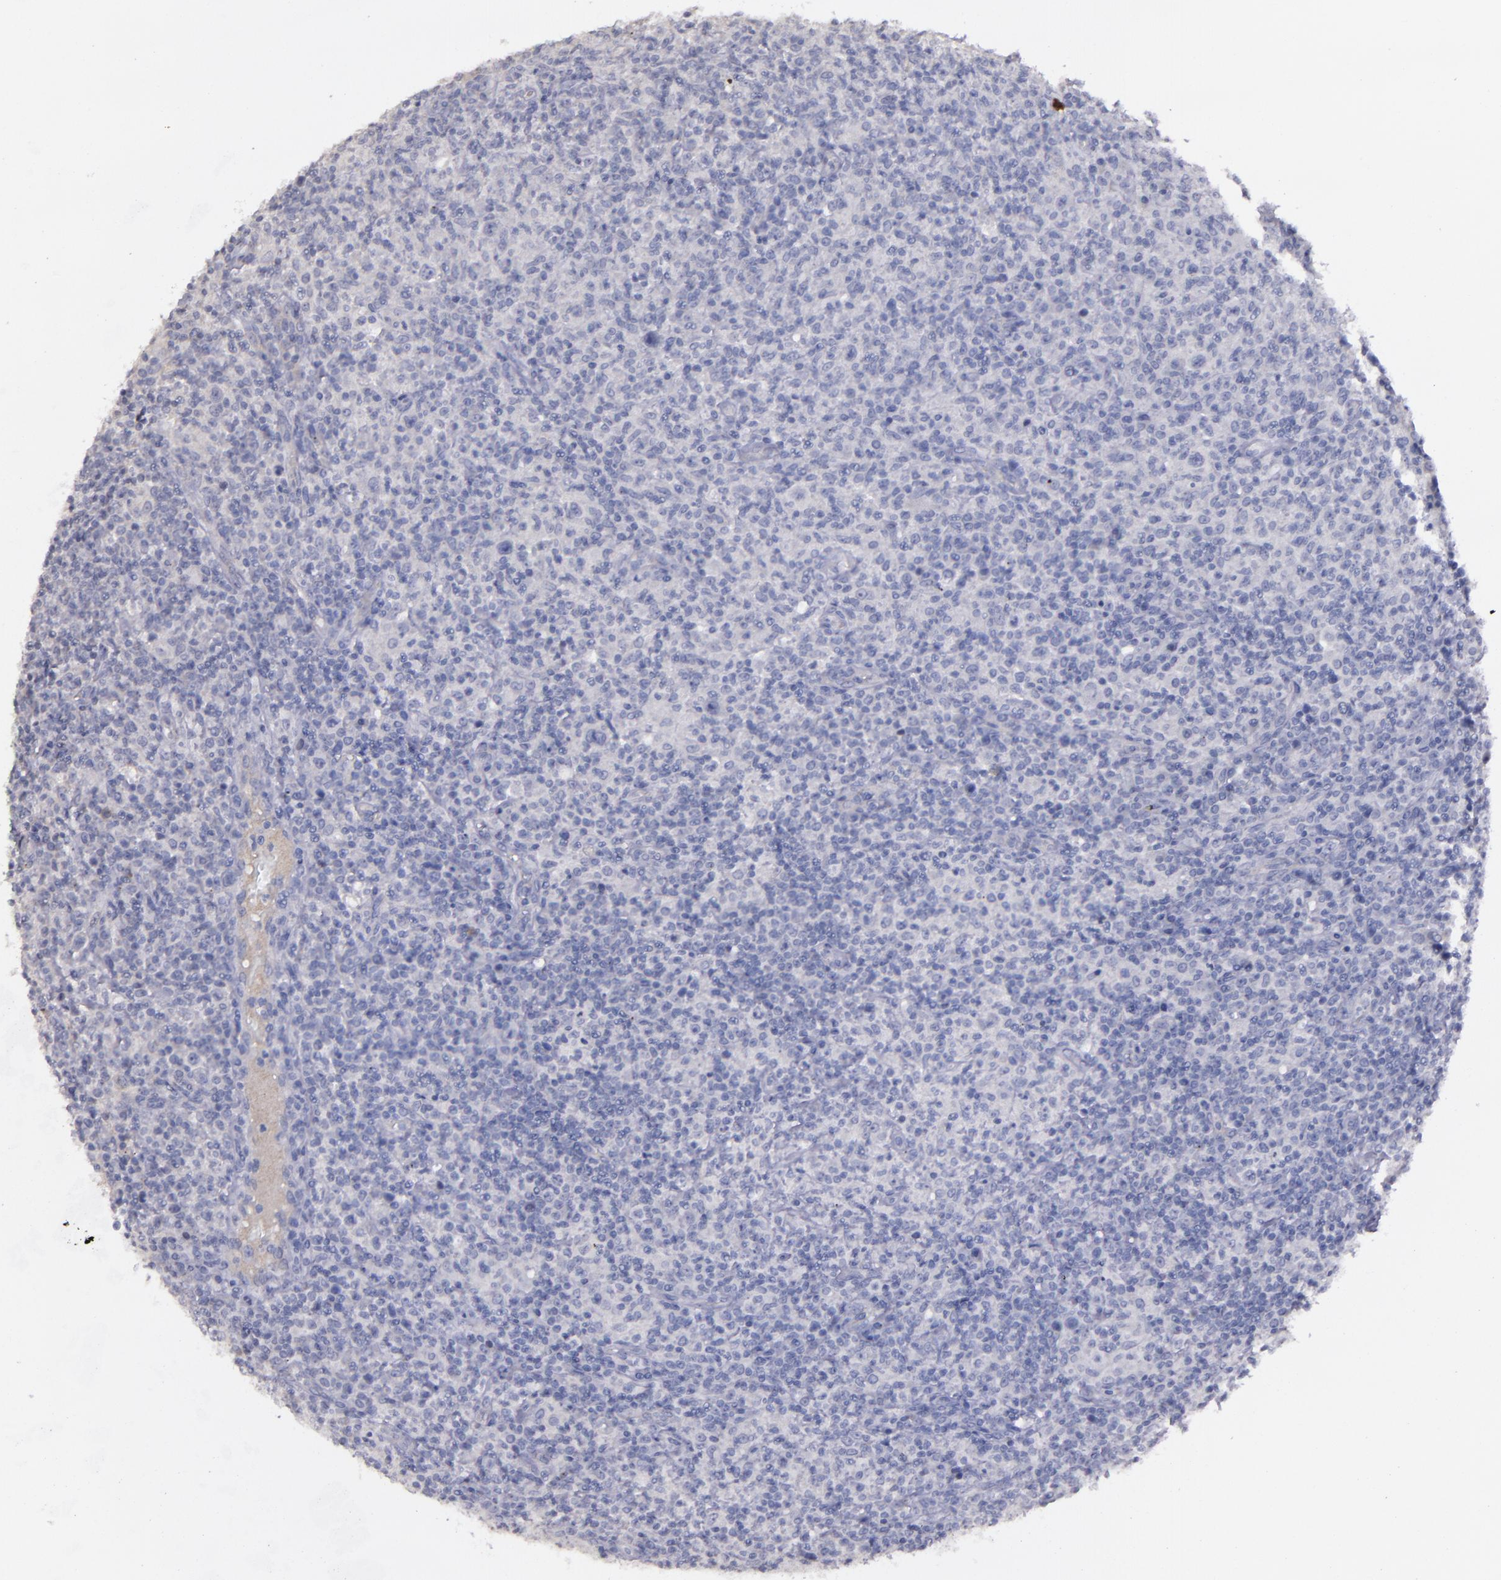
{"staining": {"intensity": "negative", "quantity": "none", "location": "none"}, "tissue": "lymphoma", "cell_type": "Tumor cells", "image_type": "cancer", "snomed": [{"axis": "morphology", "description": "Hodgkin's disease, NOS"}, {"axis": "topography", "description": "Lymph node"}], "caption": "Histopathology image shows no protein expression in tumor cells of lymphoma tissue.", "gene": "MASP1", "patient": {"sex": "male", "age": 65}}